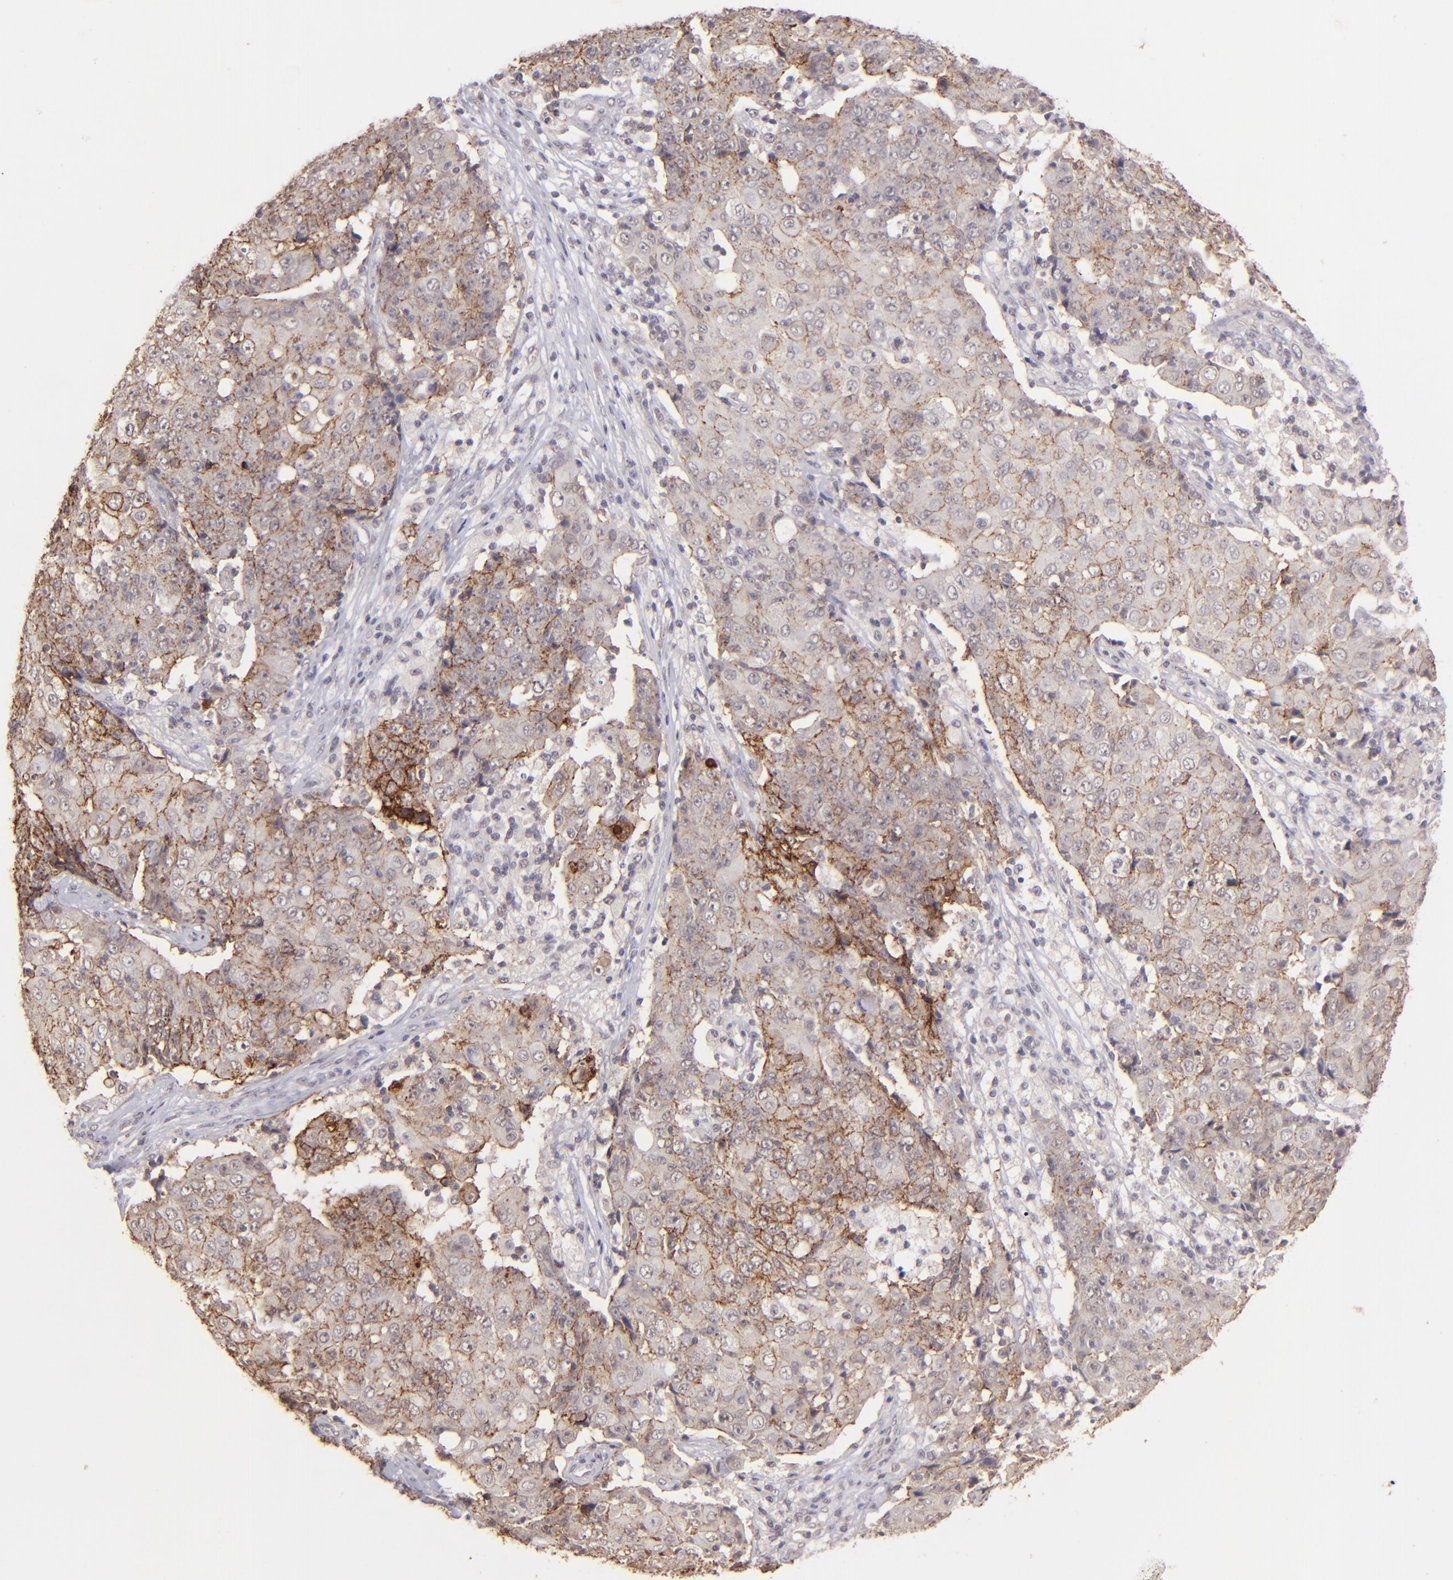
{"staining": {"intensity": "weak", "quantity": ">75%", "location": "cytoplasmic/membranous"}, "tissue": "ovarian cancer", "cell_type": "Tumor cells", "image_type": "cancer", "snomed": [{"axis": "morphology", "description": "Carcinoma, endometroid"}, {"axis": "topography", "description": "Ovary"}], "caption": "Immunohistochemistry staining of endometroid carcinoma (ovarian), which reveals low levels of weak cytoplasmic/membranous staining in about >75% of tumor cells indicating weak cytoplasmic/membranous protein expression. The staining was performed using DAB (3,3'-diaminobenzidine) (brown) for protein detection and nuclei were counterstained in hematoxylin (blue).", "gene": "CLDN1", "patient": {"sex": "female", "age": 42}}